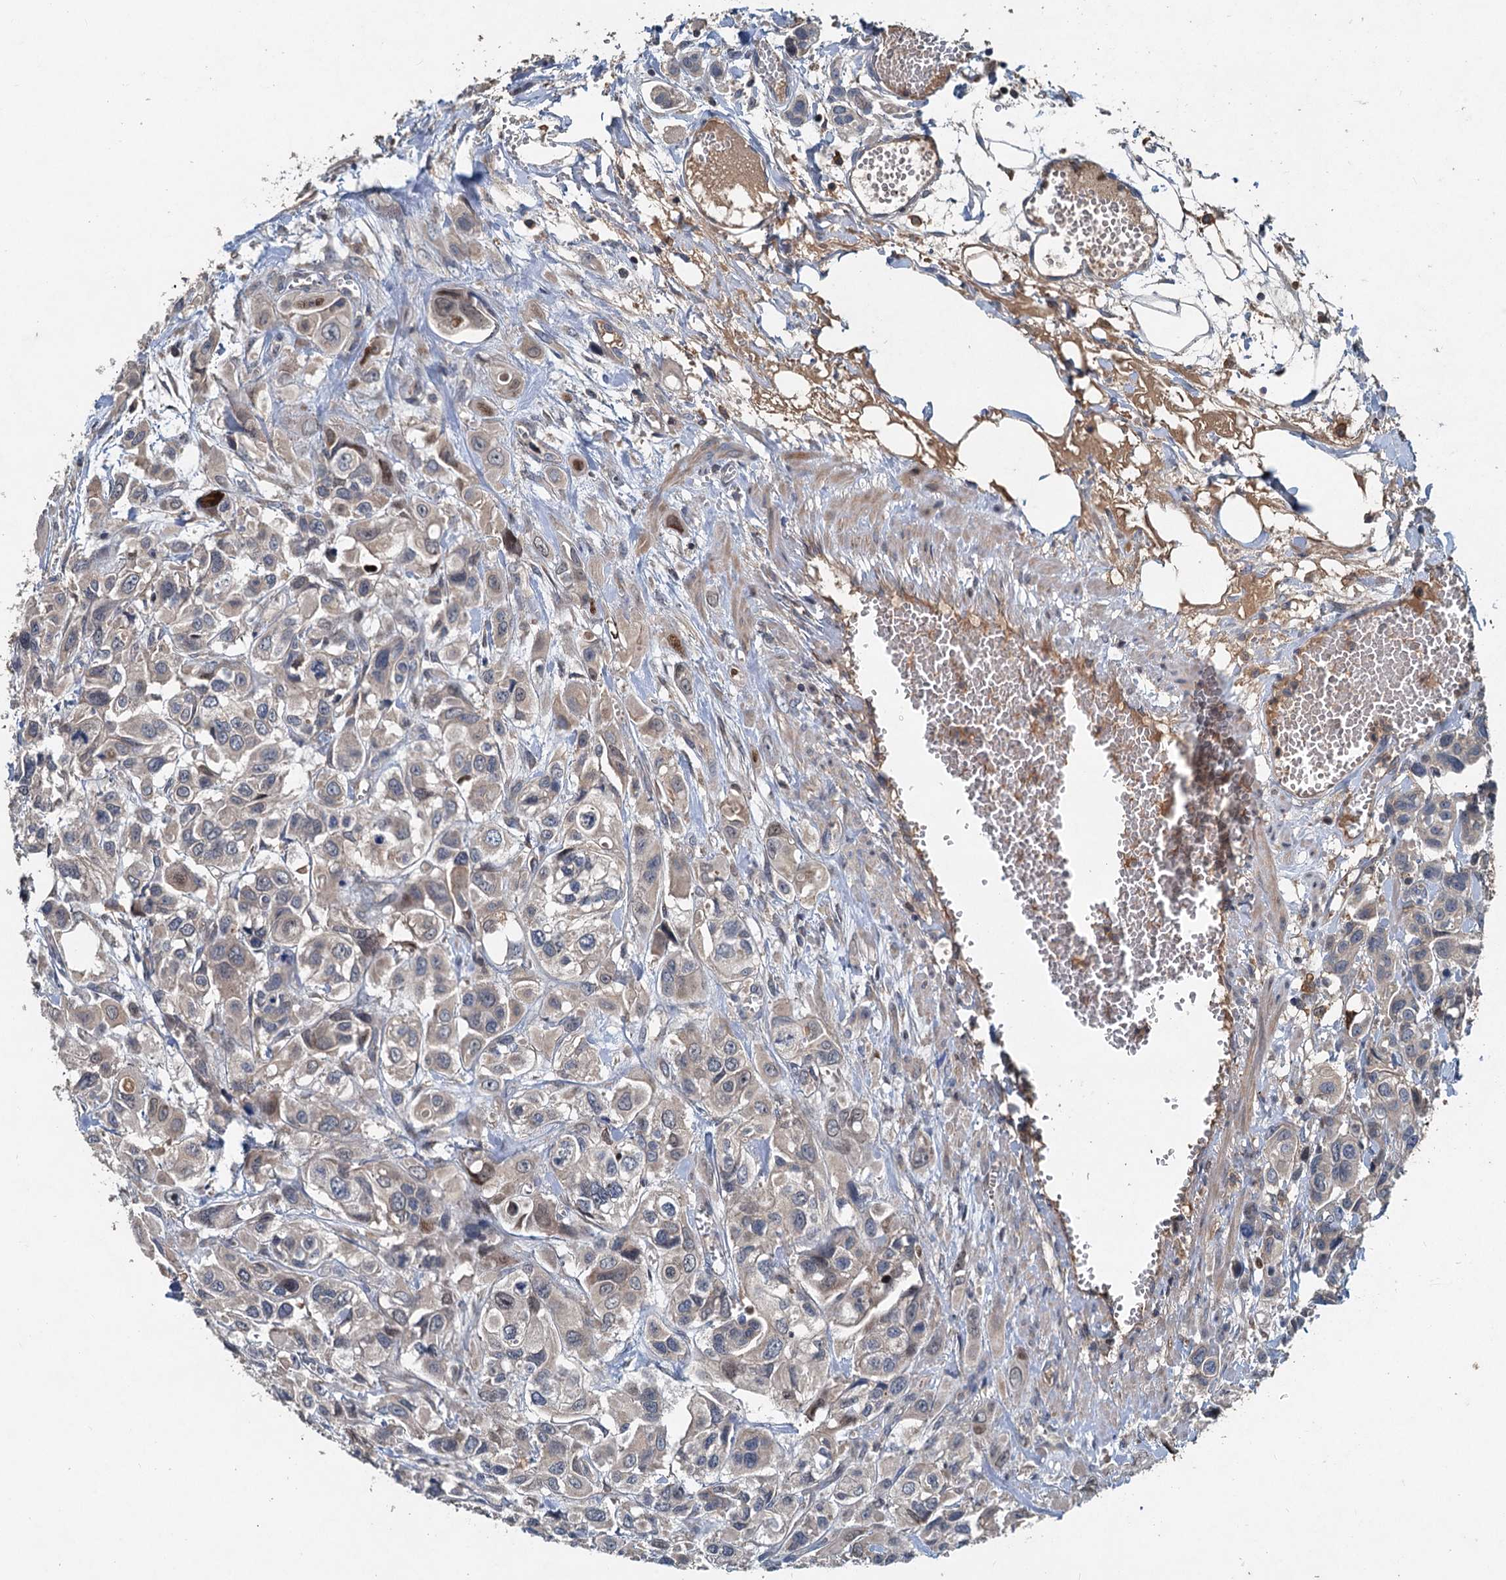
{"staining": {"intensity": "negative", "quantity": "none", "location": "none"}, "tissue": "urothelial cancer", "cell_type": "Tumor cells", "image_type": "cancer", "snomed": [{"axis": "morphology", "description": "Urothelial carcinoma, High grade"}, {"axis": "topography", "description": "Urinary bladder"}], "caption": "DAB immunohistochemical staining of human urothelial cancer shows no significant expression in tumor cells. (DAB (3,3'-diaminobenzidine) IHC with hematoxylin counter stain).", "gene": "TAPBPL", "patient": {"sex": "male", "age": 67}}